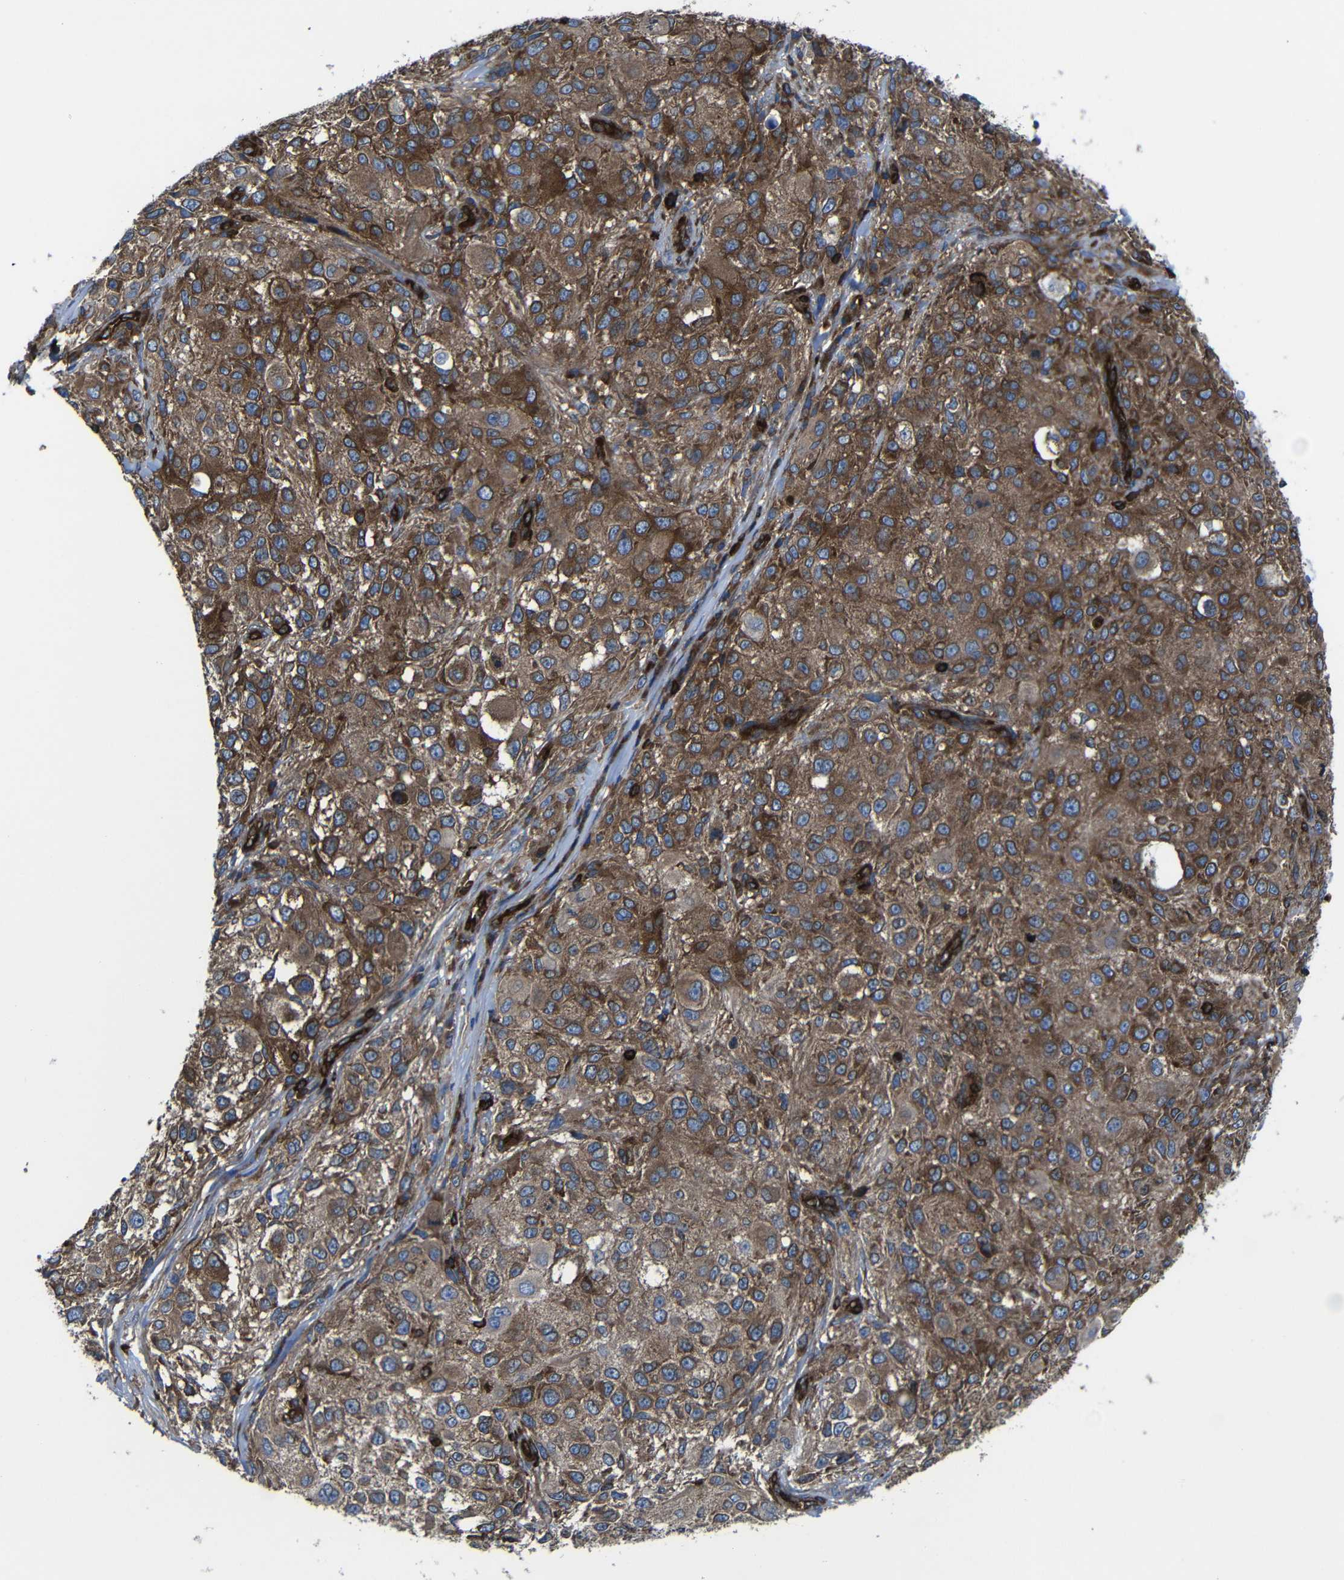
{"staining": {"intensity": "moderate", "quantity": ">75%", "location": "cytoplasmic/membranous"}, "tissue": "melanoma", "cell_type": "Tumor cells", "image_type": "cancer", "snomed": [{"axis": "morphology", "description": "Necrosis, NOS"}, {"axis": "morphology", "description": "Malignant melanoma, NOS"}, {"axis": "topography", "description": "Skin"}], "caption": "Melanoma stained for a protein shows moderate cytoplasmic/membranous positivity in tumor cells.", "gene": "ARHGEF1", "patient": {"sex": "female", "age": 87}}